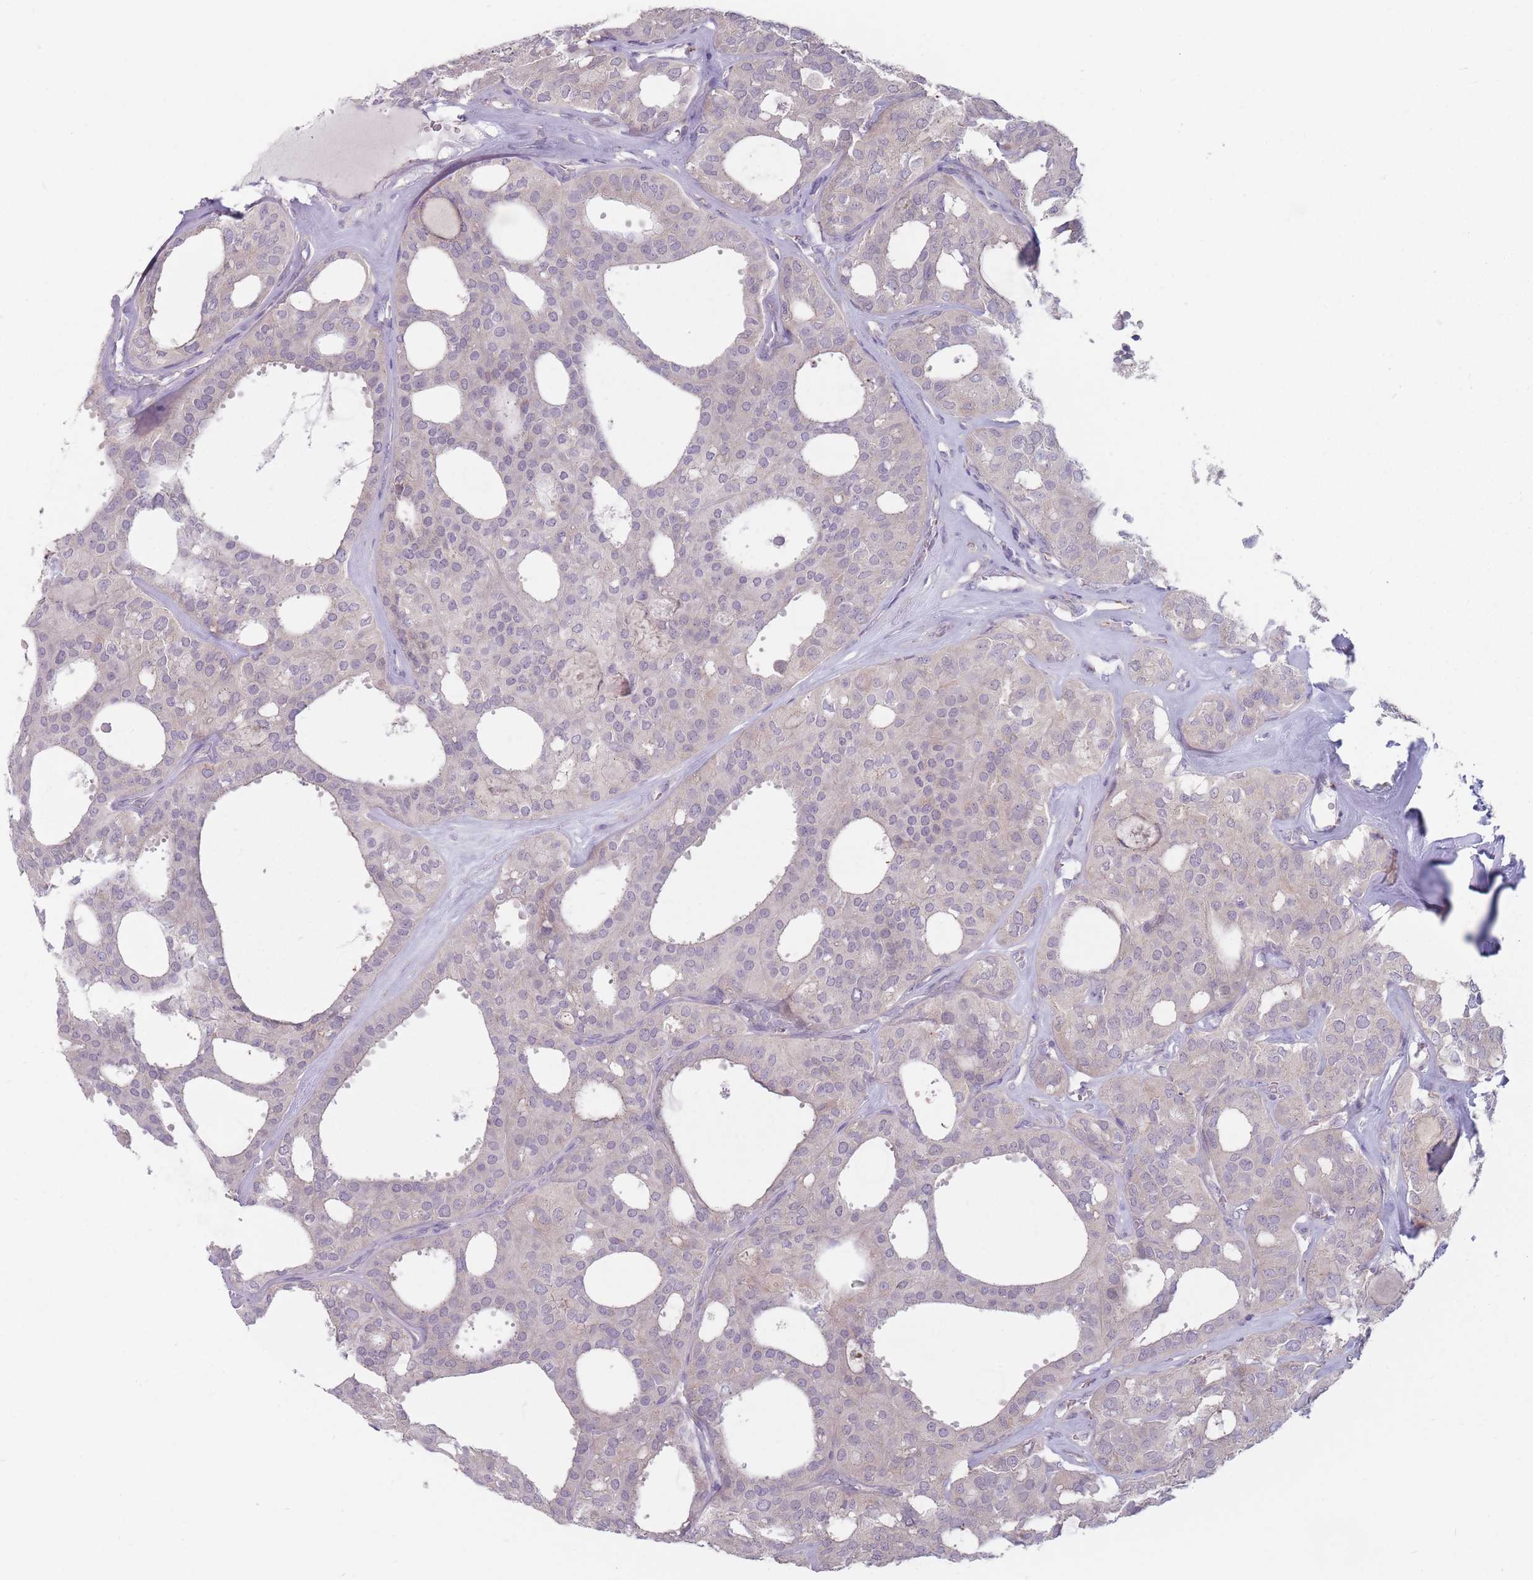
{"staining": {"intensity": "negative", "quantity": "none", "location": "none"}, "tissue": "thyroid cancer", "cell_type": "Tumor cells", "image_type": "cancer", "snomed": [{"axis": "morphology", "description": "Follicular adenoma carcinoma, NOS"}, {"axis": "topography", "description": "Thyroid gland"}], "caption": "Immunohistochemistry (IHC) histopathology image of neoplastic tissue: human thyroid follicular adenoma carcinoma stained with DAB displays no significant protein positivity in tumor cells.", "gene": "AKAIN1", "patient": {"sex": "male", "age": 75}}